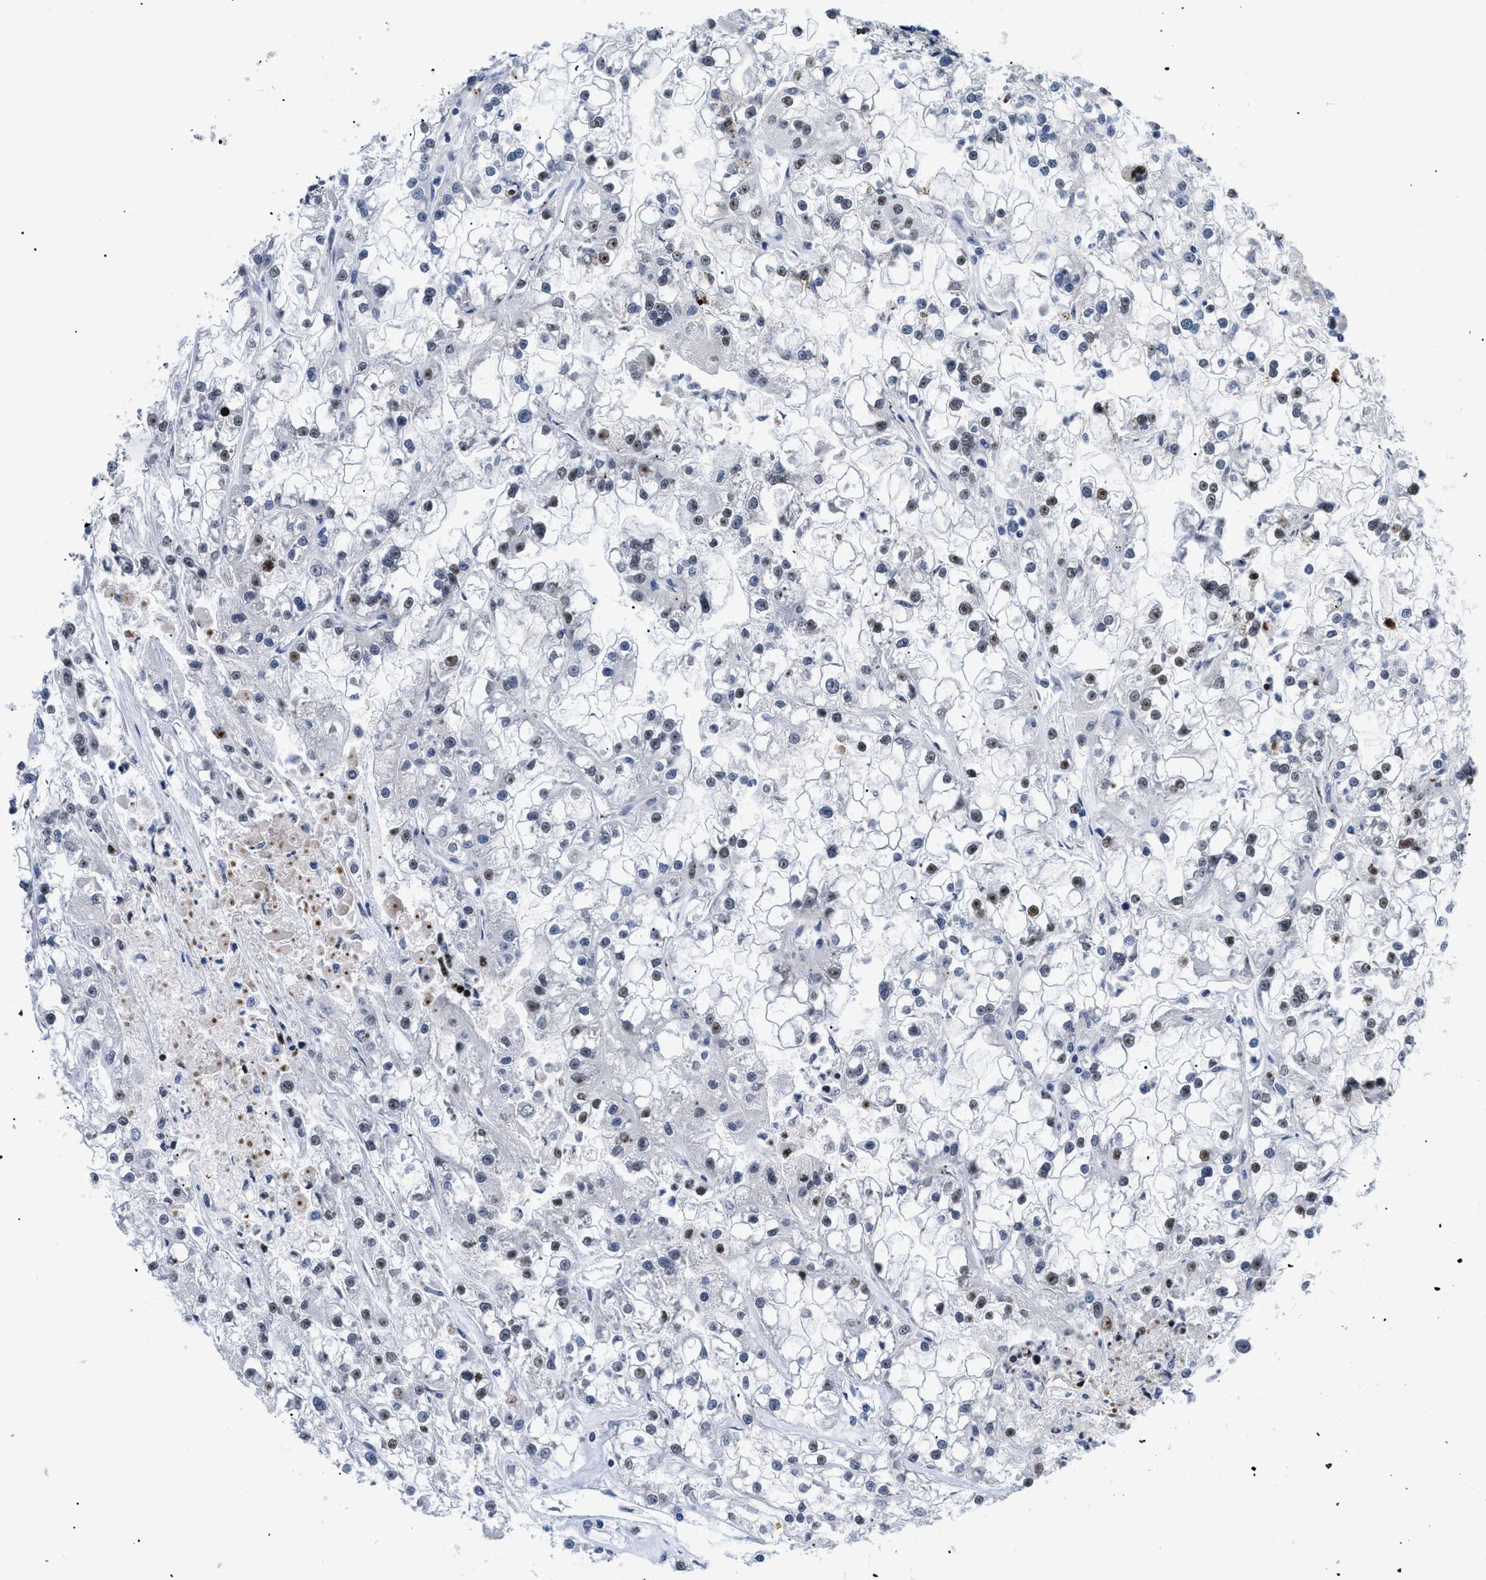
{"staining": {"intensity": "weak", "quantity": "<25%", "location": "nuclear"}, "tissue": "renal cancer", "cell_type": "Tumor cells", "image_type": "cancer", "snomed": [{"axis": "morphology", "description": "Adenocarcinoma, NOS"}, {"axis": "topography", "description": "Kidney"}], "caption": "Tumor cells are negative for brown protein staining in renal cancer (adenocarcinoma). (DAB immunohistochemistry visualized using brightfield microscopy, high magnification).", "gene": "PITHD1", "patient": {"sex": "female", "age": 52}}